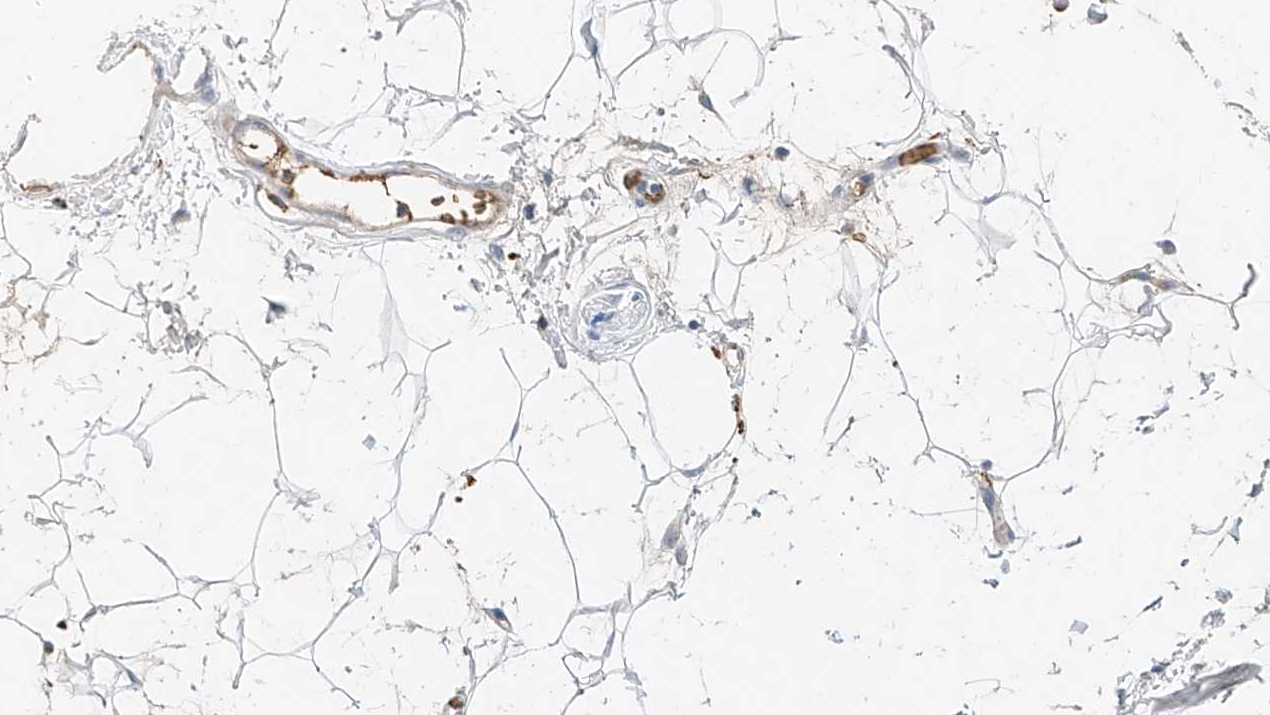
{"staining": {"intensity": "negative", "quantity": "none", "location": "none"}, "tissue": "adipose tissue", "cell_type": "Adipocytes", "image_type": "normal", "snomed": [{"axis": "morphology", "description": "Normal tissue, NOS"}, {"axis": "topography", "description": "Soft tissue"}], "caption": "Immunohistochemical staining of benign human adipose tissue shows no significant expression in adipocytes. The staining is performed using DAB (3,3'-diaminobenzidine) brown chromogen with nuclei counter-stained in using hematoxylin.", "gene": "PRSS23", "patient": {"sex": "male", "age": 72}}